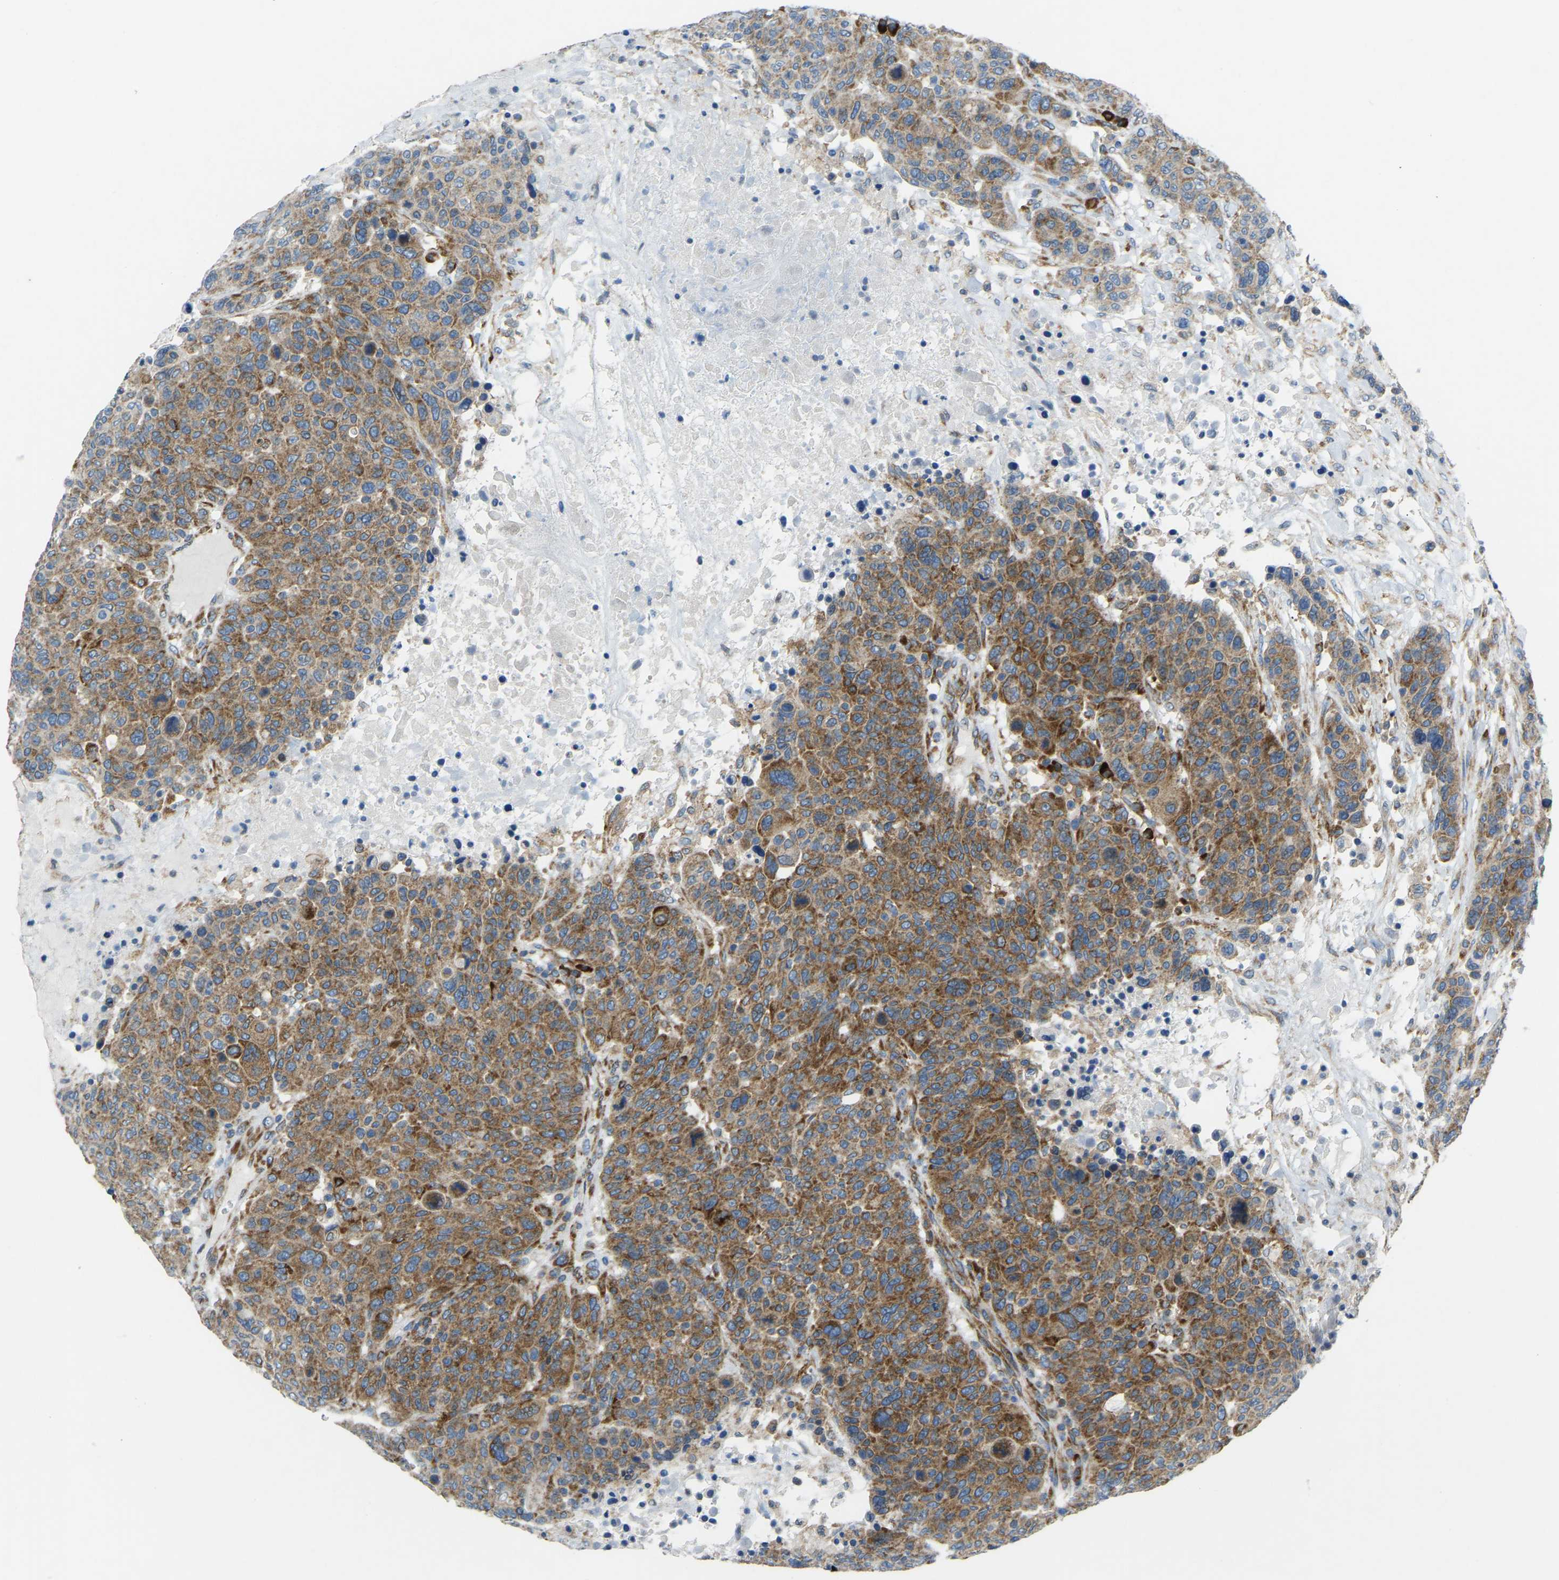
{"staining": {"intensity": "moderate", "quantity": ">75%", "location": "cytoplasmic/membranous"}, "tissue": "breast cancer", "cell_type": "Tumor cells", "image_type": "cancer", "snomed": [{"axis": "morphology", "description": "Duct carcinoma"}, {"axis": "topography", "description": "Breast"}], "caption": "Breast infiltrating ductal carcinoma stained with a brown dye demonstrates moderate cytoplasmic/membranous positive expression in about >75% of tumor cells.", "gene": "SND1", "patient": {"sex": "female", "age": 37}}